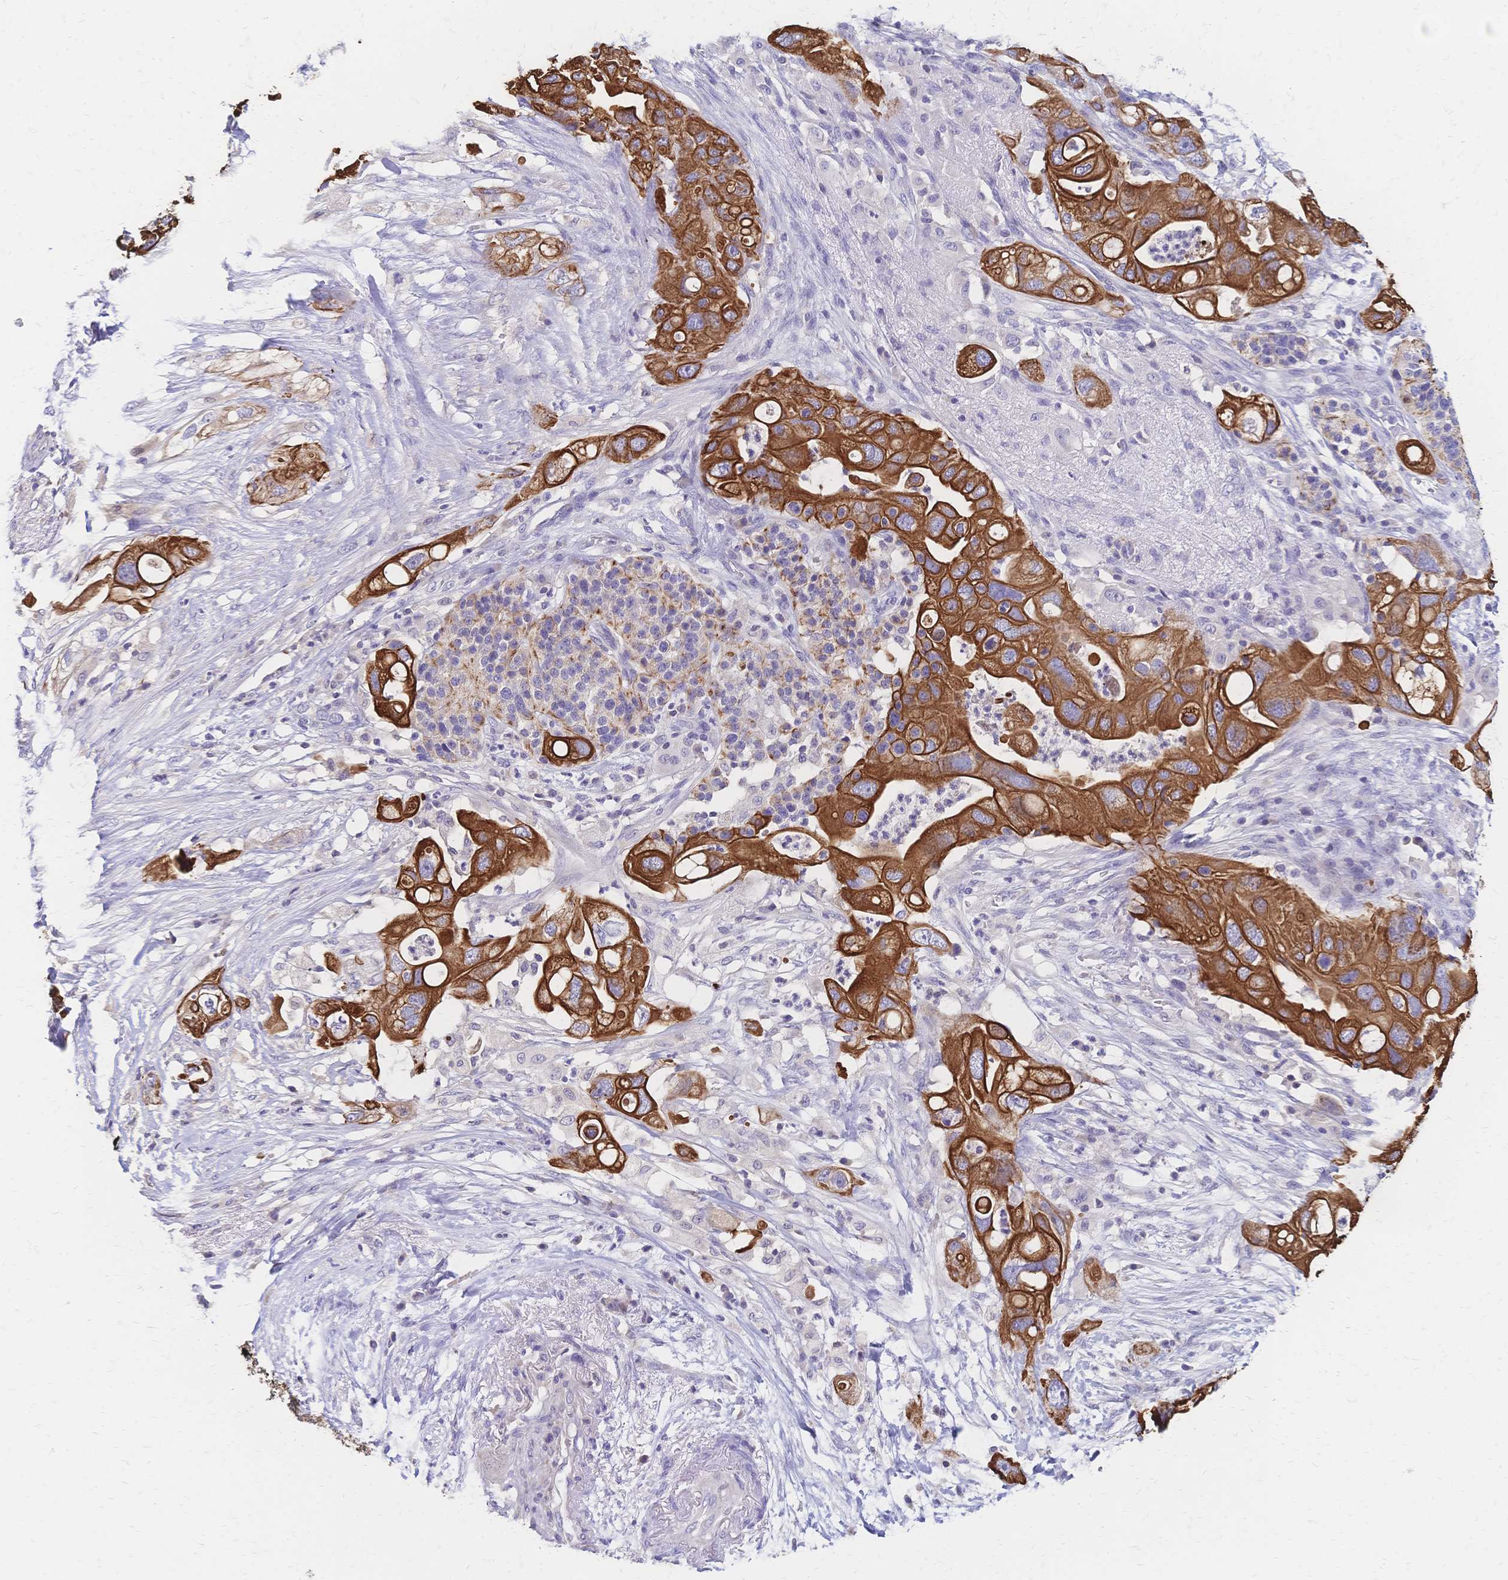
{"staining": {"intensity": "strong", "quantity": ">75%", "location": "cytoplasmic/membranous"}, "tissue": "pancreatic cancer", "cell_type": "Tumor cells", "image_type": "cancer", "snomed": [{"axis": "morphology", "description": "Adenocarcinoma, NOS"}, {"axis": "topography", "description": "Pancreas"}], "caption": "Tumor cells demonstrate strong cytoplasmic/membranous positivity in about >75% of cells in pancreatic cancer.", "gene": "DTNB", "patient": {"sex": "female", "age": 72}}